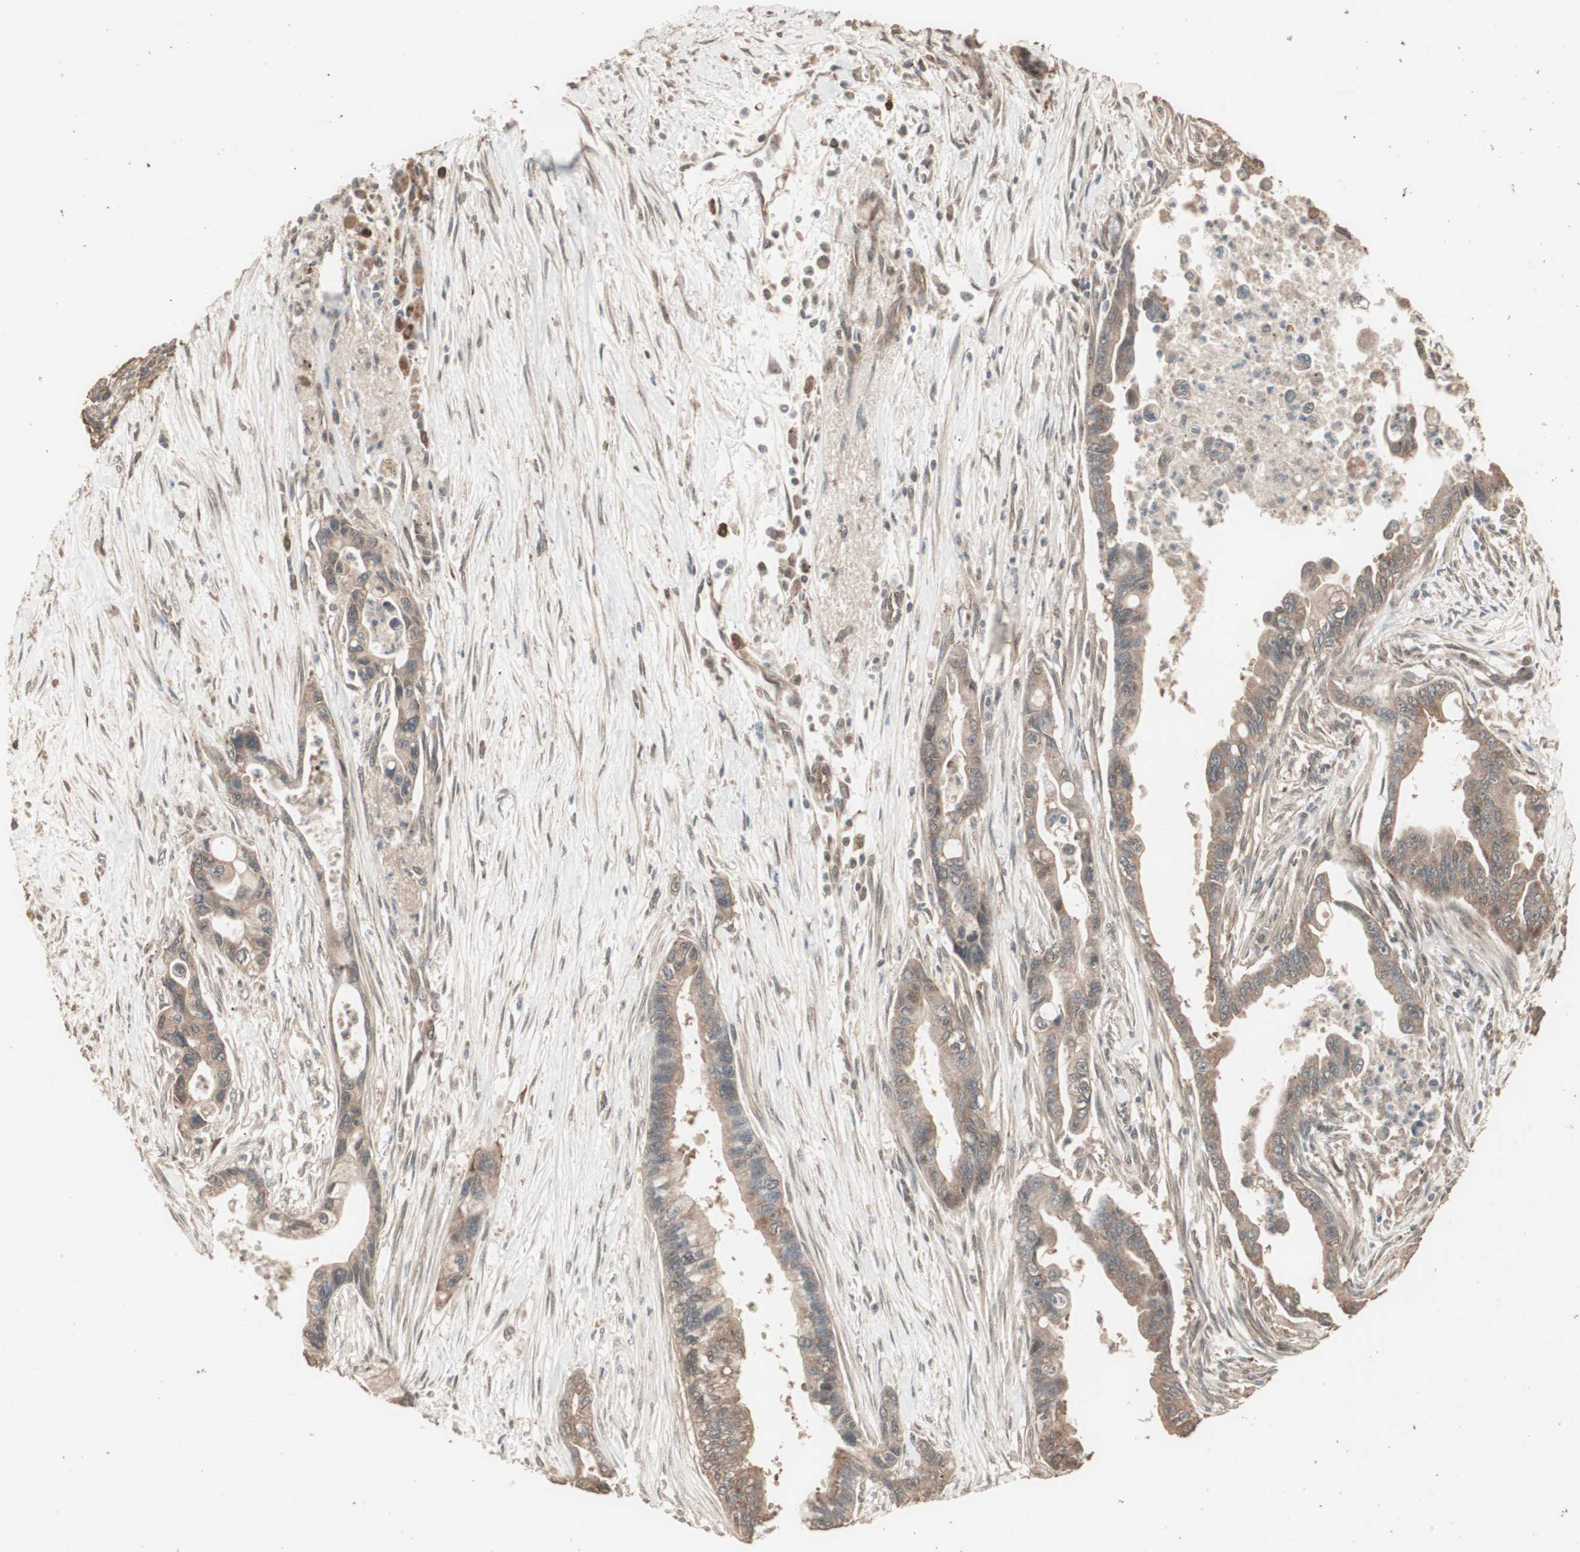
{"staining": {"intensity": "moderate", "quantity": ">75%", "location": "cytoplasmic/membranous"}, "tissue": "pancreatic cancer", "cell_type": "Tumor cells", "image_type": "cancer", "snomed": [{"axis": "morphology", "description": "Adenocarcinoma, NOS"}, {"axis": "topography", "description": "Pancreas"}], "caption": "Protein expression analysis of pancreatic adenocarcinoma exhibits moderate cytoplasmic/membranous expression in approximately >75% of tumor cells. (DAB IHC with brightfield microscopy, high magnification).", "gene": "CCN4", "patient": {"sex": "male", "age": 70}}